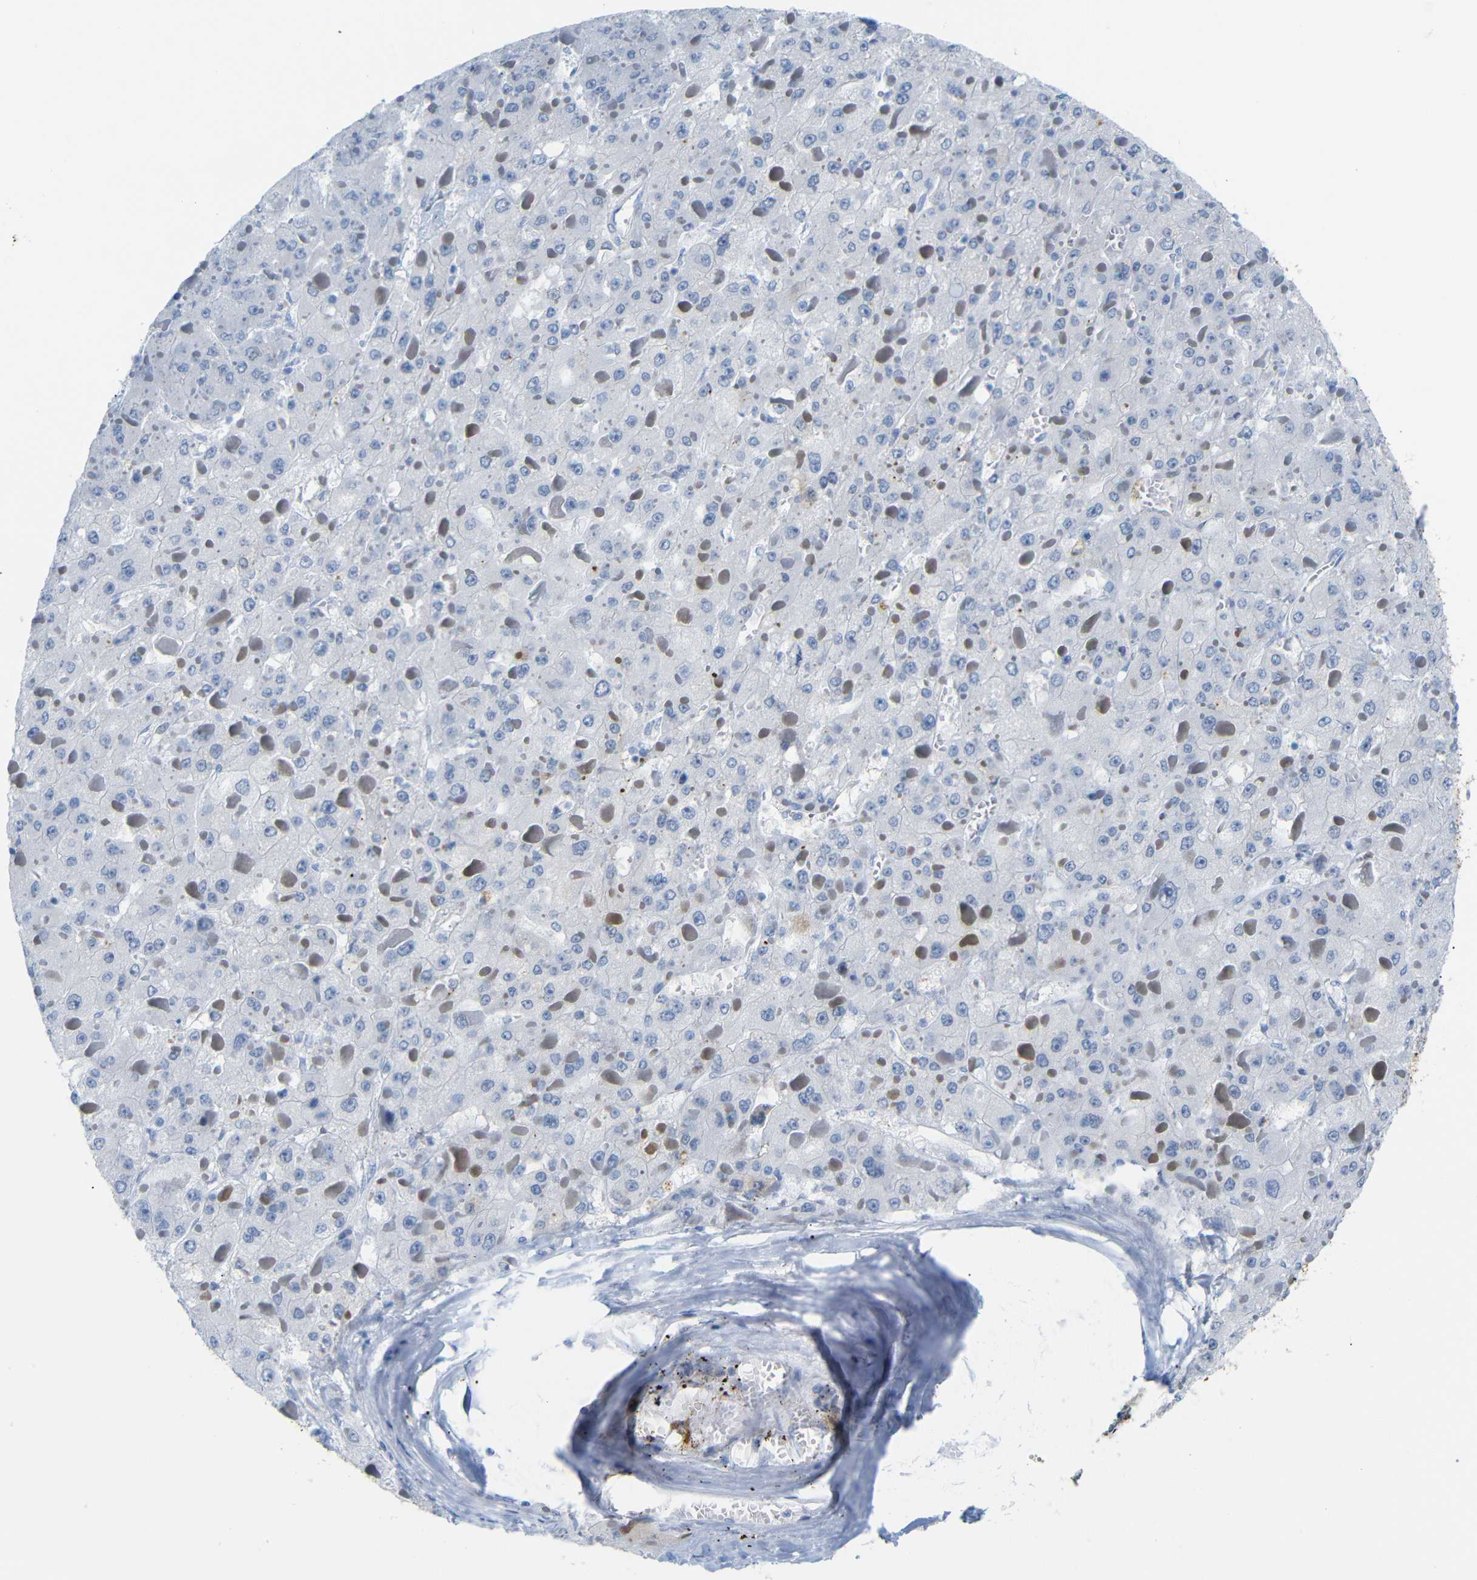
{"staining": {"intensity": "negative", "quantity": "none", "location": "none"}, "tissue": "liver cancer", "cell_type": "Tumor cells", "image_type": "cancer", "snomed": [{"axis": "morphology", "description": "Carcinoma, Hepatocellular, NOS"}, {"axis": "topography", "description": "Liver"}], "caption": "Liver cancer (hepatocellular carcinoma) was stained to show a protein in brown. There is no significant expression in tumor cells. (Stains: DAB immunohistochemistry (IHC) with hematoxylin counter stain, Microscopy: brightfield microscopy at high magnification).", "gene": "MT1A", "patient": {"sex": "female", "age": 73}}